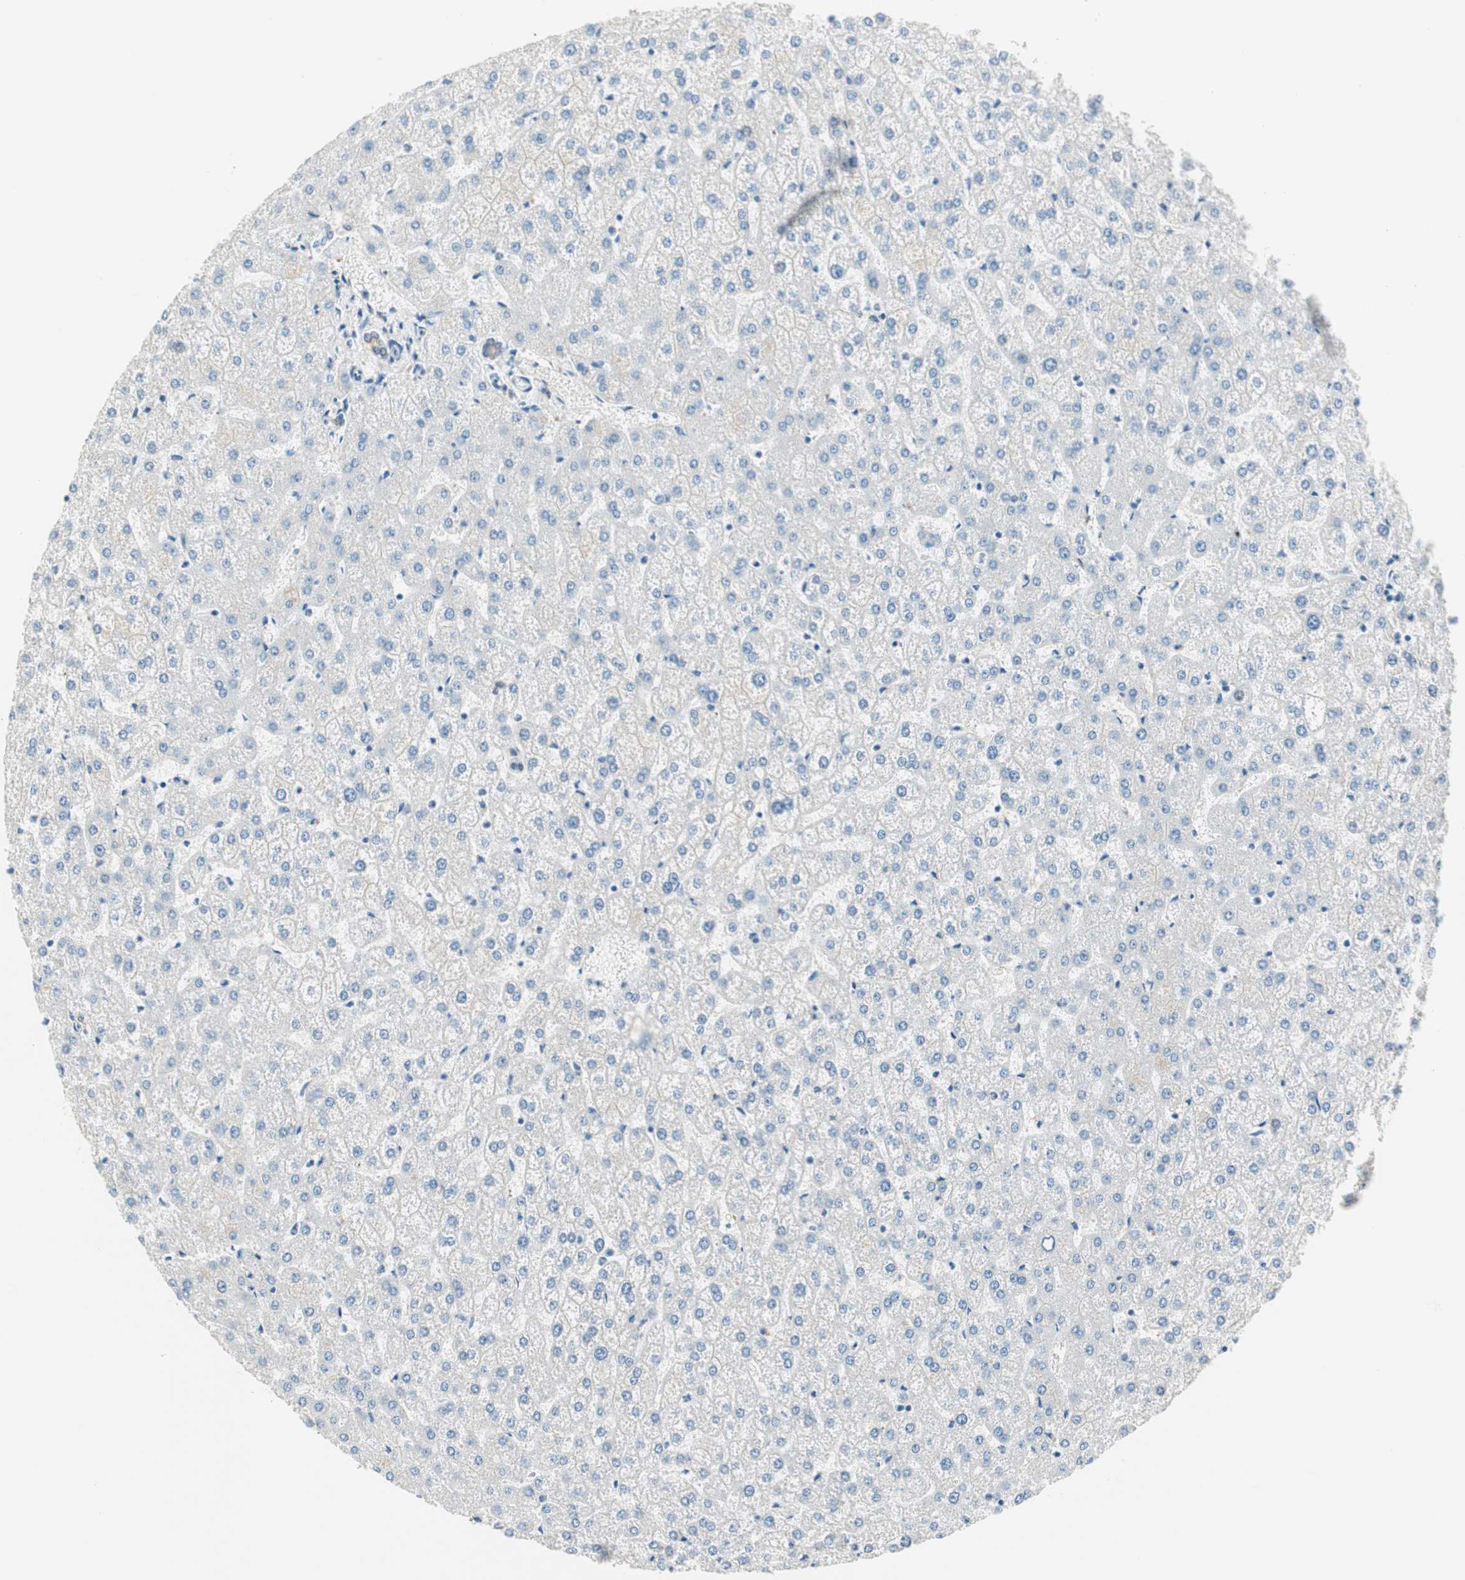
{"staining": {"intensity": "weak", "quantity": ">75%", "location": "cytoplasmic/membranous"}, "tissue": "liver", "cell_type": "Cholangiocytes", "image_type": "normal", "snomed": [{"axis": "morphology", "description": "Normal tissue, NOS"}, {"axis": "topography", "description": "Liver"}], "caption": "Protein staining of benign liver reveals weak cytoplasmic/membranous expression in about >75% of cholangiocytes. (Stains: DAB in brown, nuclei in blue, Microscopy: brightfield microscopy at high magnification).", "gene": "GNAO1", "patient": {"sex": "female", "age": 32}}